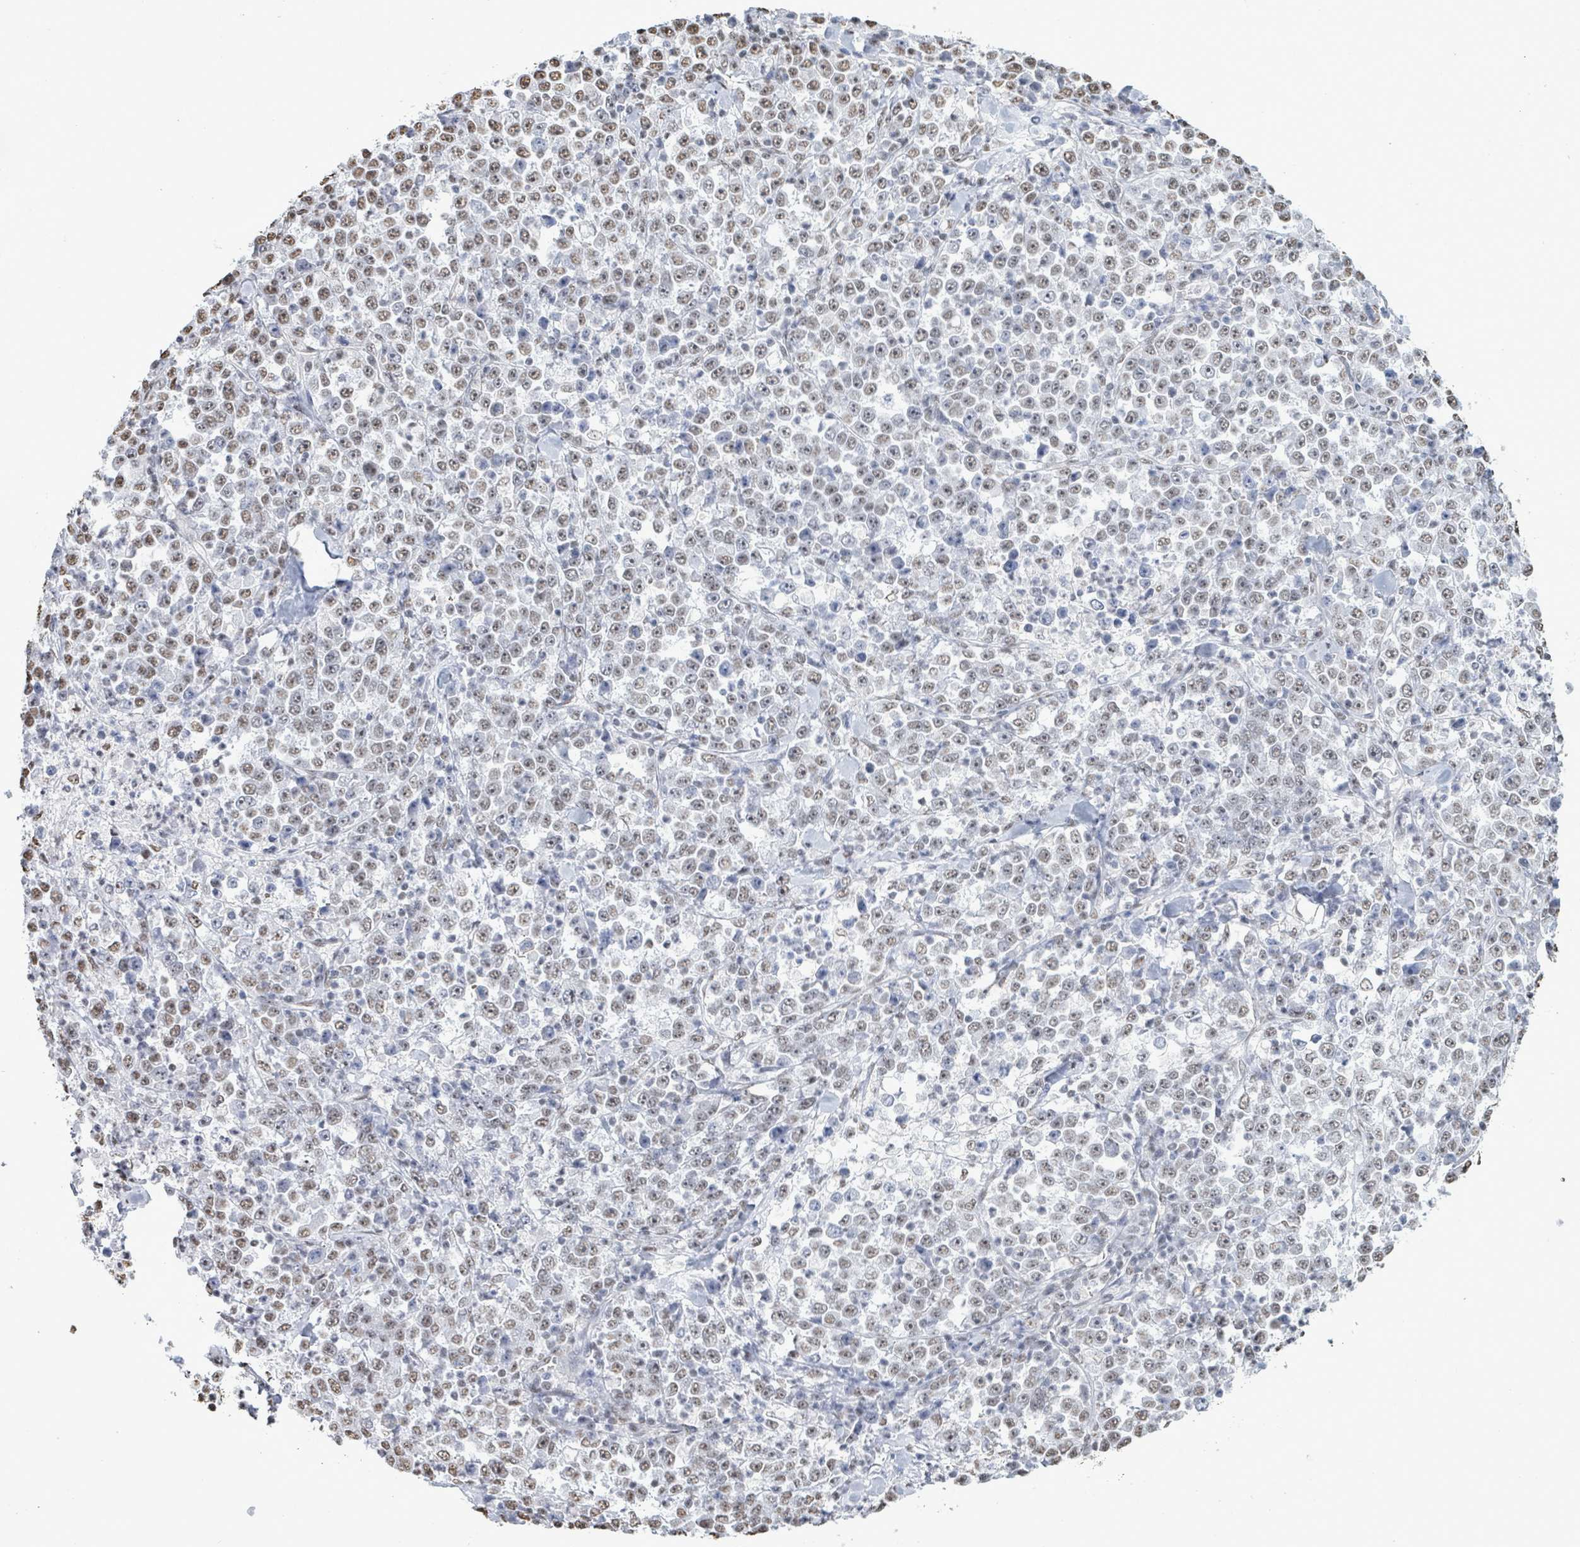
{"staining": {"intensity": "weak", "quantity": "25%-75%", "location": "nuclear"}, "tissue": "stomach cancer", "cell_type": "Tumor cells", "image_type": "cancer", "snomed": [{"axis": "morphology", "description": "Normal tissue, NOS"}, {"axis": "morphology", "description": "Adenocarcinoma, NOS"}, {"axis": "topography", "description": "Stomach, upper"}, {"axis": "topography", "description": "Stomach"}], "caption": "Stomach cancer (adenocarcinoma) tissue displays weak nuclear staining in approximately 25%-75% of tumor cells Nuclei are stained in blue.", "gene": "SAMD14", "patient": {"sex": "male", "age": 59}}